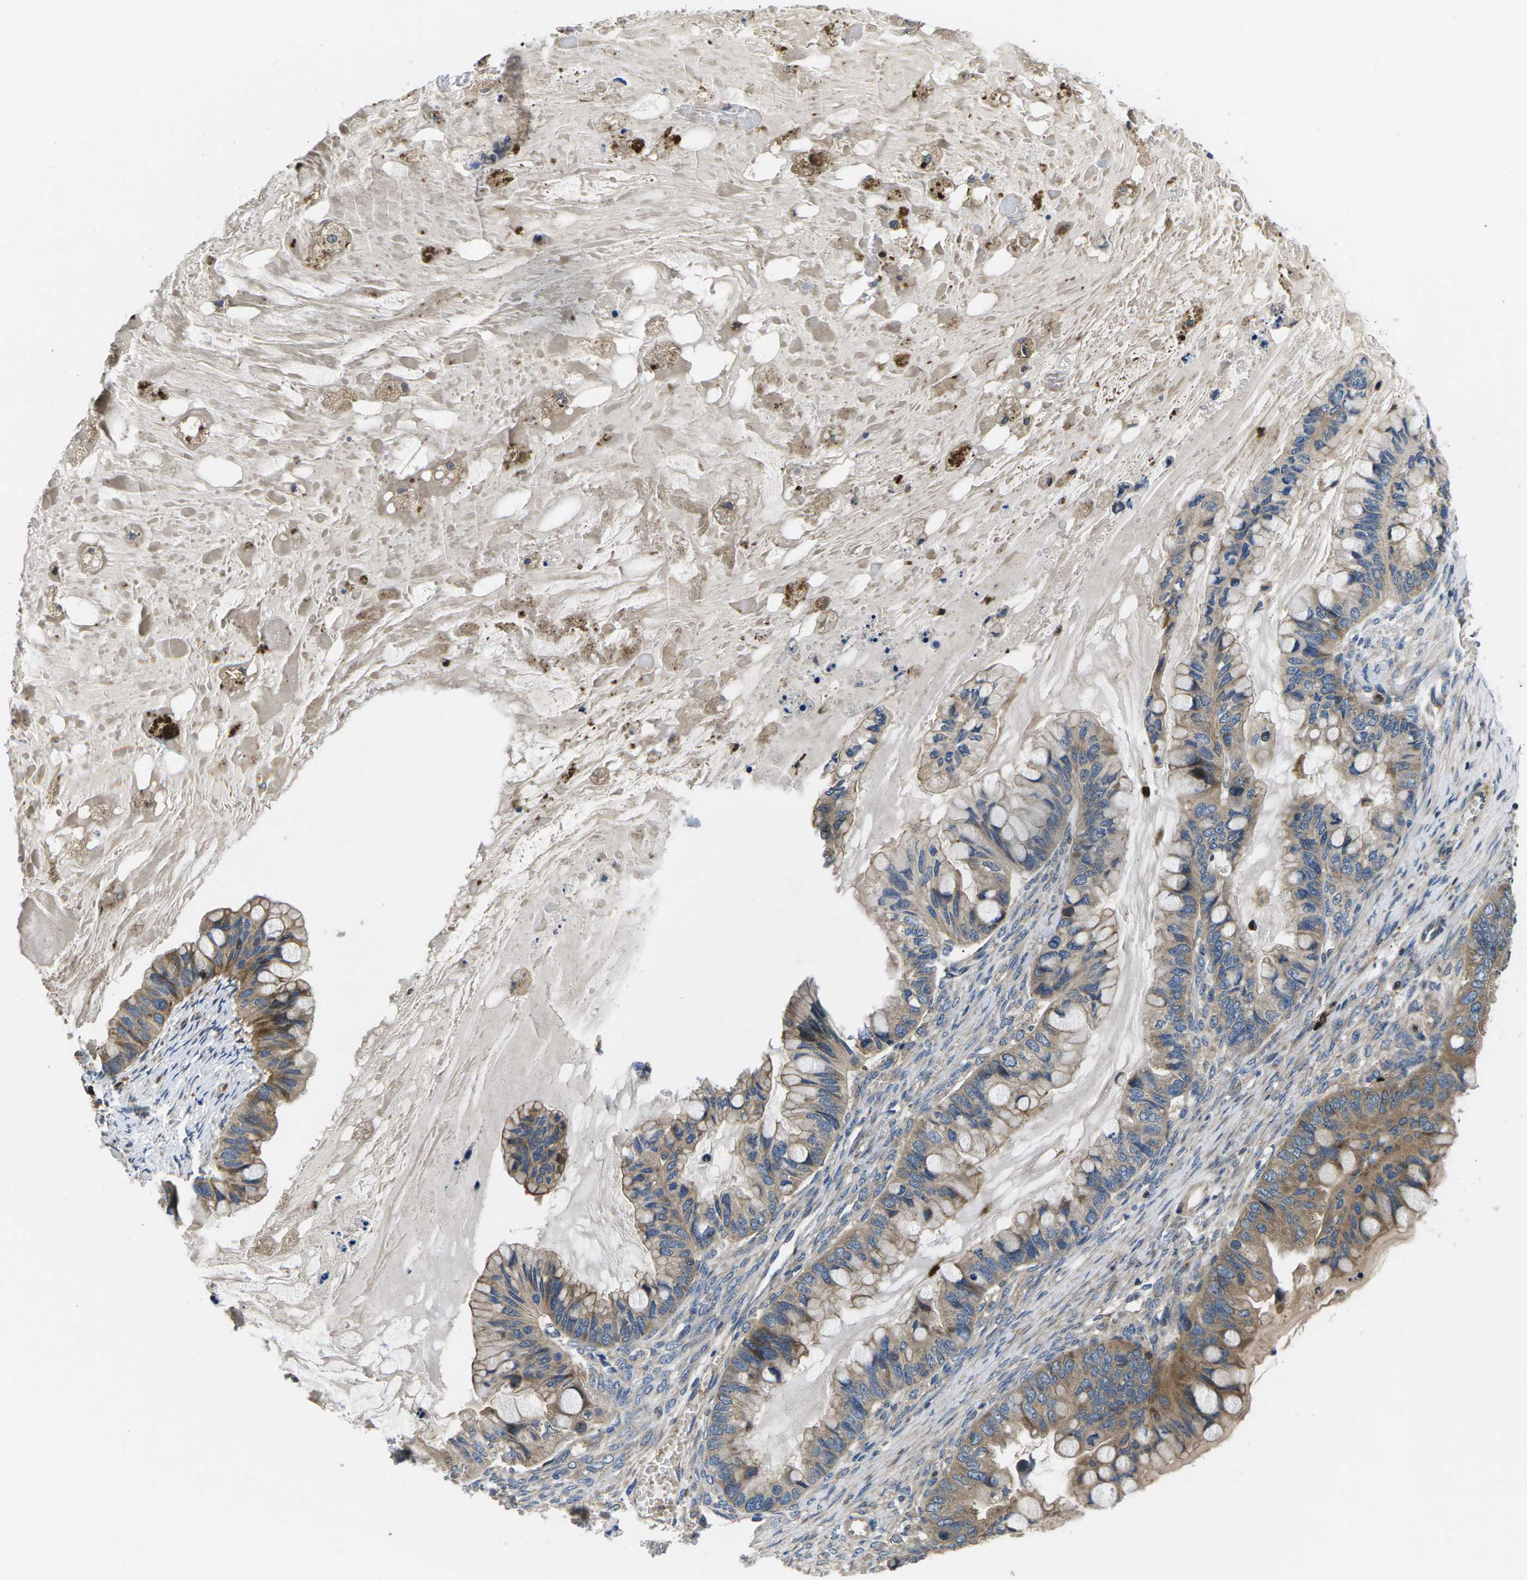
{"staining": {"intensity": "moderate", "quantity": ">75%", "location": "cytoplasmic/membranous"}, "tissue": "ovarian cancer", "cell_type": "Tumor cells", "image_type": "cancer", "snomed": [{"axis": "morphology", "description": "Cystadenocarcinoma, mucinous, NOS"}, {"axis": "topography", "description": "Ovary"}], "caption": "Mucinous cystadenocarcinoma (ovarian) tissue shows moderate cytoplasmic/membranous positivity in approximately >75% of tumor cells The protein of interest is stained brown, and the nuclei are stained in blue (DAB (3,3'-diaminobenzidine) IHC with brightfield microscopy, high magnification).", "gene": "PLCE1", "patient": {"sex": "female", "age": 80}}